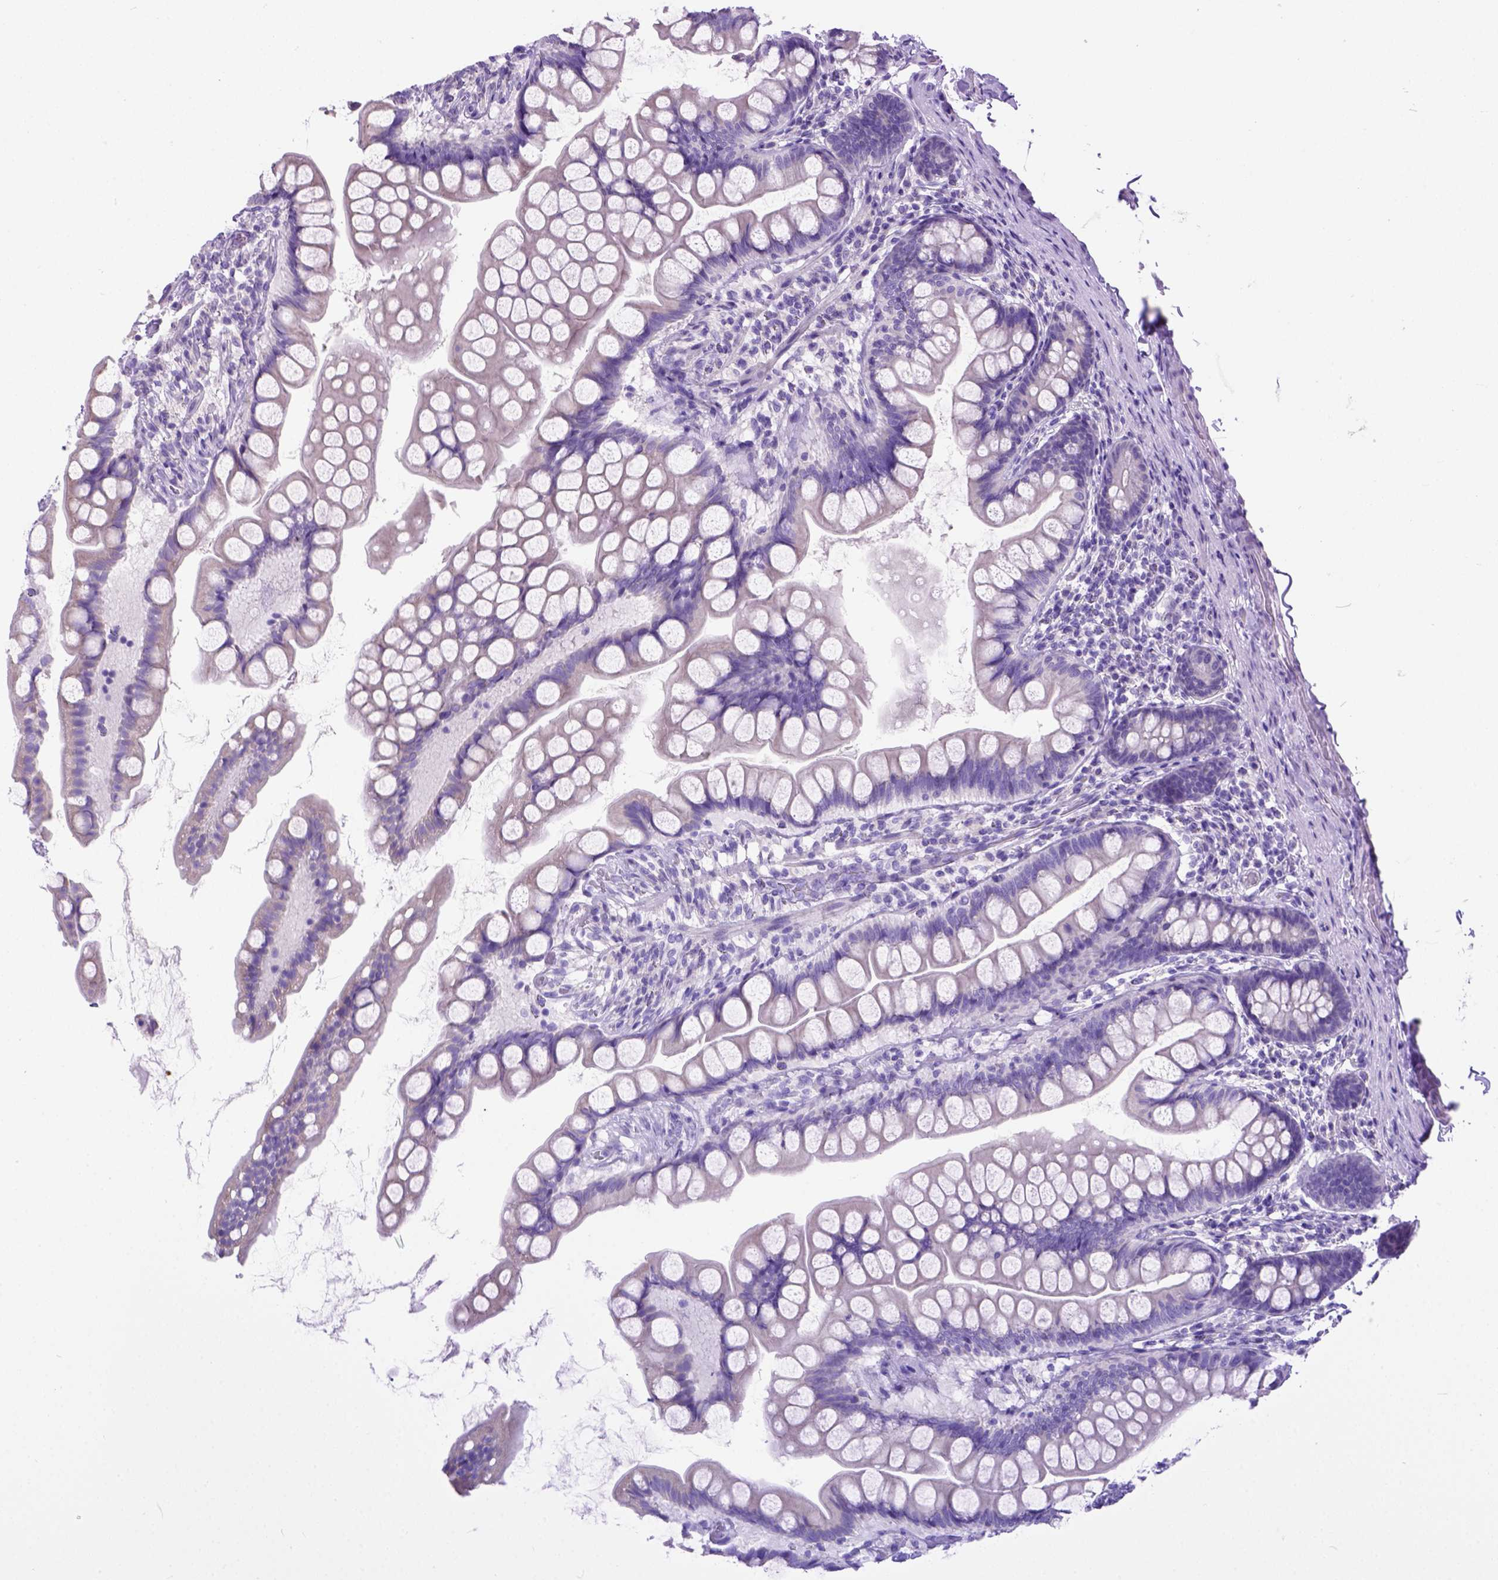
{"staining": {"intensity": "negative", "quantity": "none", "location": "none"}, "tissue": "small intestine", "cell_type": "Glandular cells", "image_type": "normal", "snomed": [{"axis": "morphology", "description": "Normal tissue, NOS"}, {"axis": "topography", "description": "Small intestine"}], "caption": "The micrograph shows no significant expression in glandular cells of small intestine. (DAB (3,3'-diaminobenzidine) immunohistochemistry (IHC), high magnification).", "gene": "ODAD3", "patient": {"sex": "male", "age": 70}}